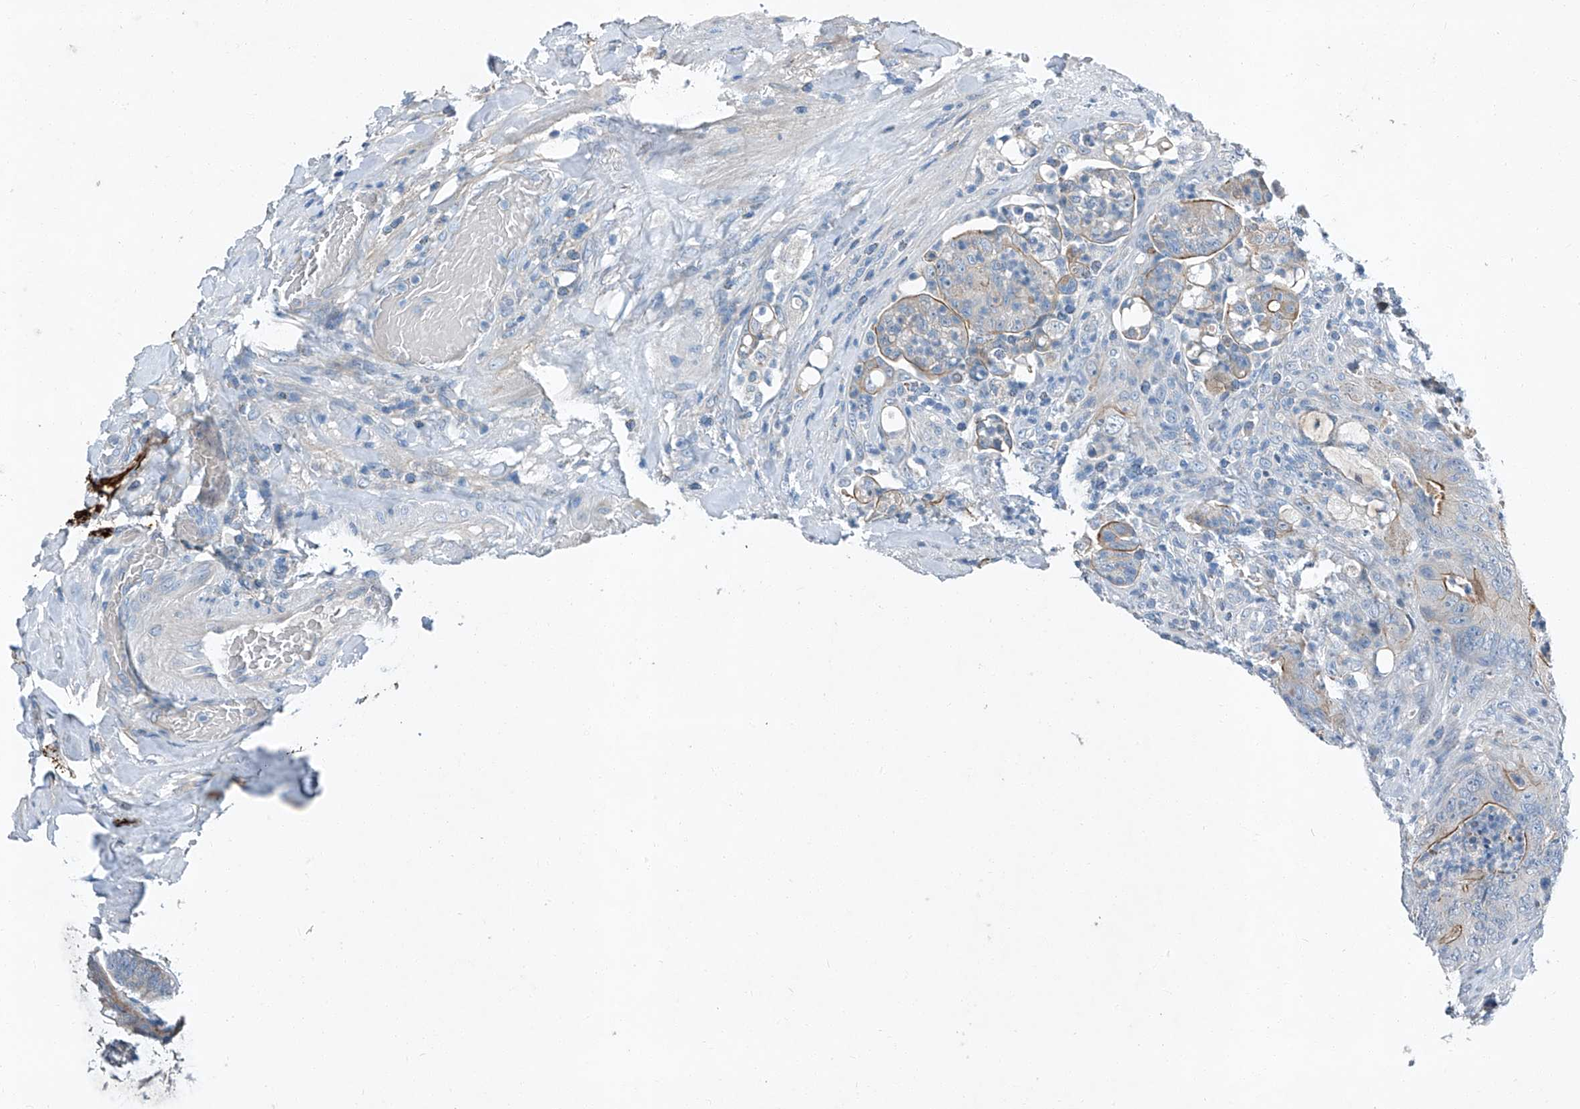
{"staining": {"intensity": "moderate", "quantity": ">75%", "location": "cytoplasmic/membranous"}, "tissue": "colorectal cancer", "cell_type": "Tumor cells", "image_type": "cancer", "snomed": [{"axis": "morphology", "description": "Normal tissue, NOS"}, {"axis": "topography", "description": "Colon"}], "caption": "DAB immunohistochemical staining of colorectal cancer shows moderate cytoplasmic/membranous protein staining in about >75% of tumor cells.", "gene": "MDGA1", "patient": {"sex": "female", "age": 82}}